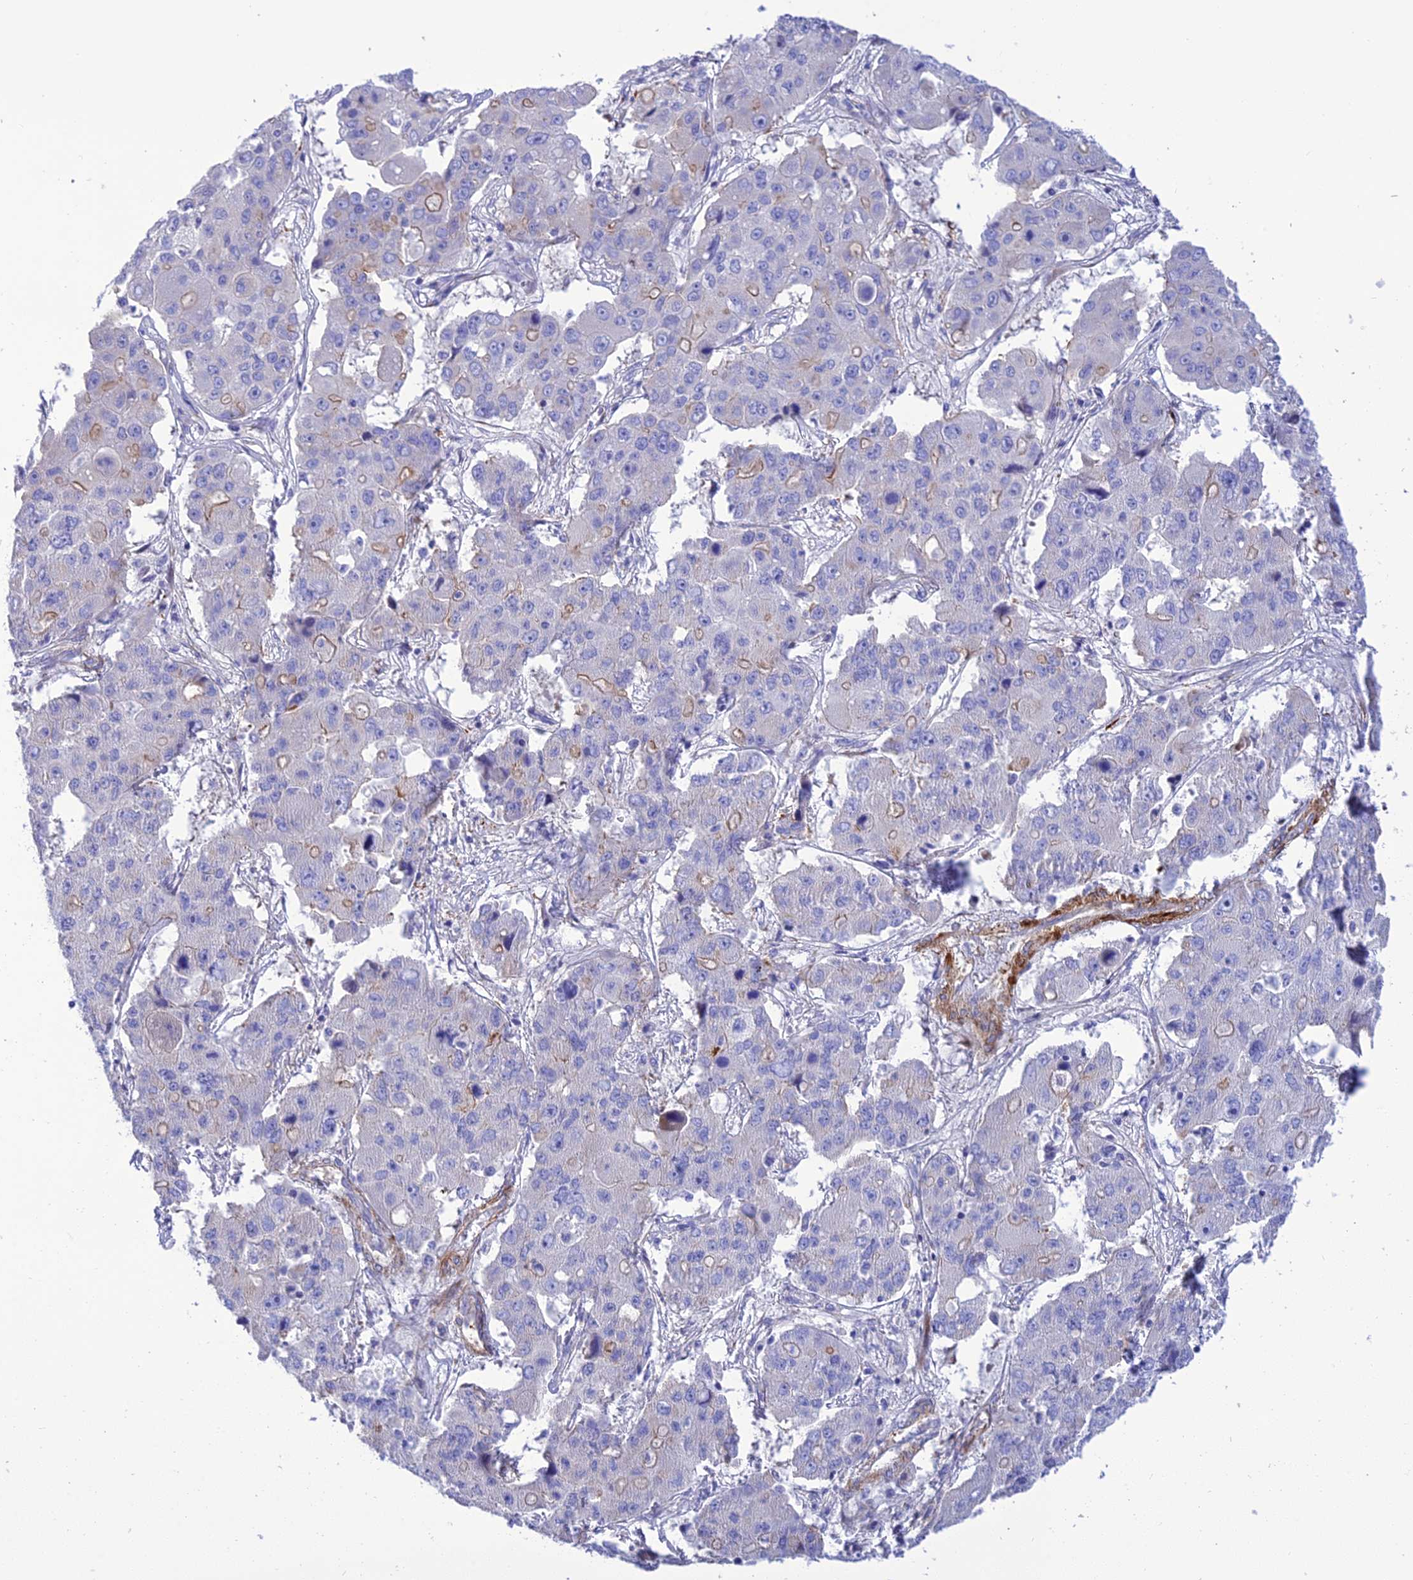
{"staining": {"intensity": "negative", "quantity": "none", "location": "none"}, "tissue": "liver cancer", "cell_type": "Tumor cells", "image_type": "cancer", "snomed": [{"axis": "morphology", "description": "Cholangiocarcinoma"}, {"axis": "topography", "description": "Liver"}], "caption": "The immunohistochemistry (IHC) photomicrograph has no significant expression in tumor cells of liver cancer tissue.", "gene": "FRA10AC1", "patient": {"sex": "male", "age": 67}}